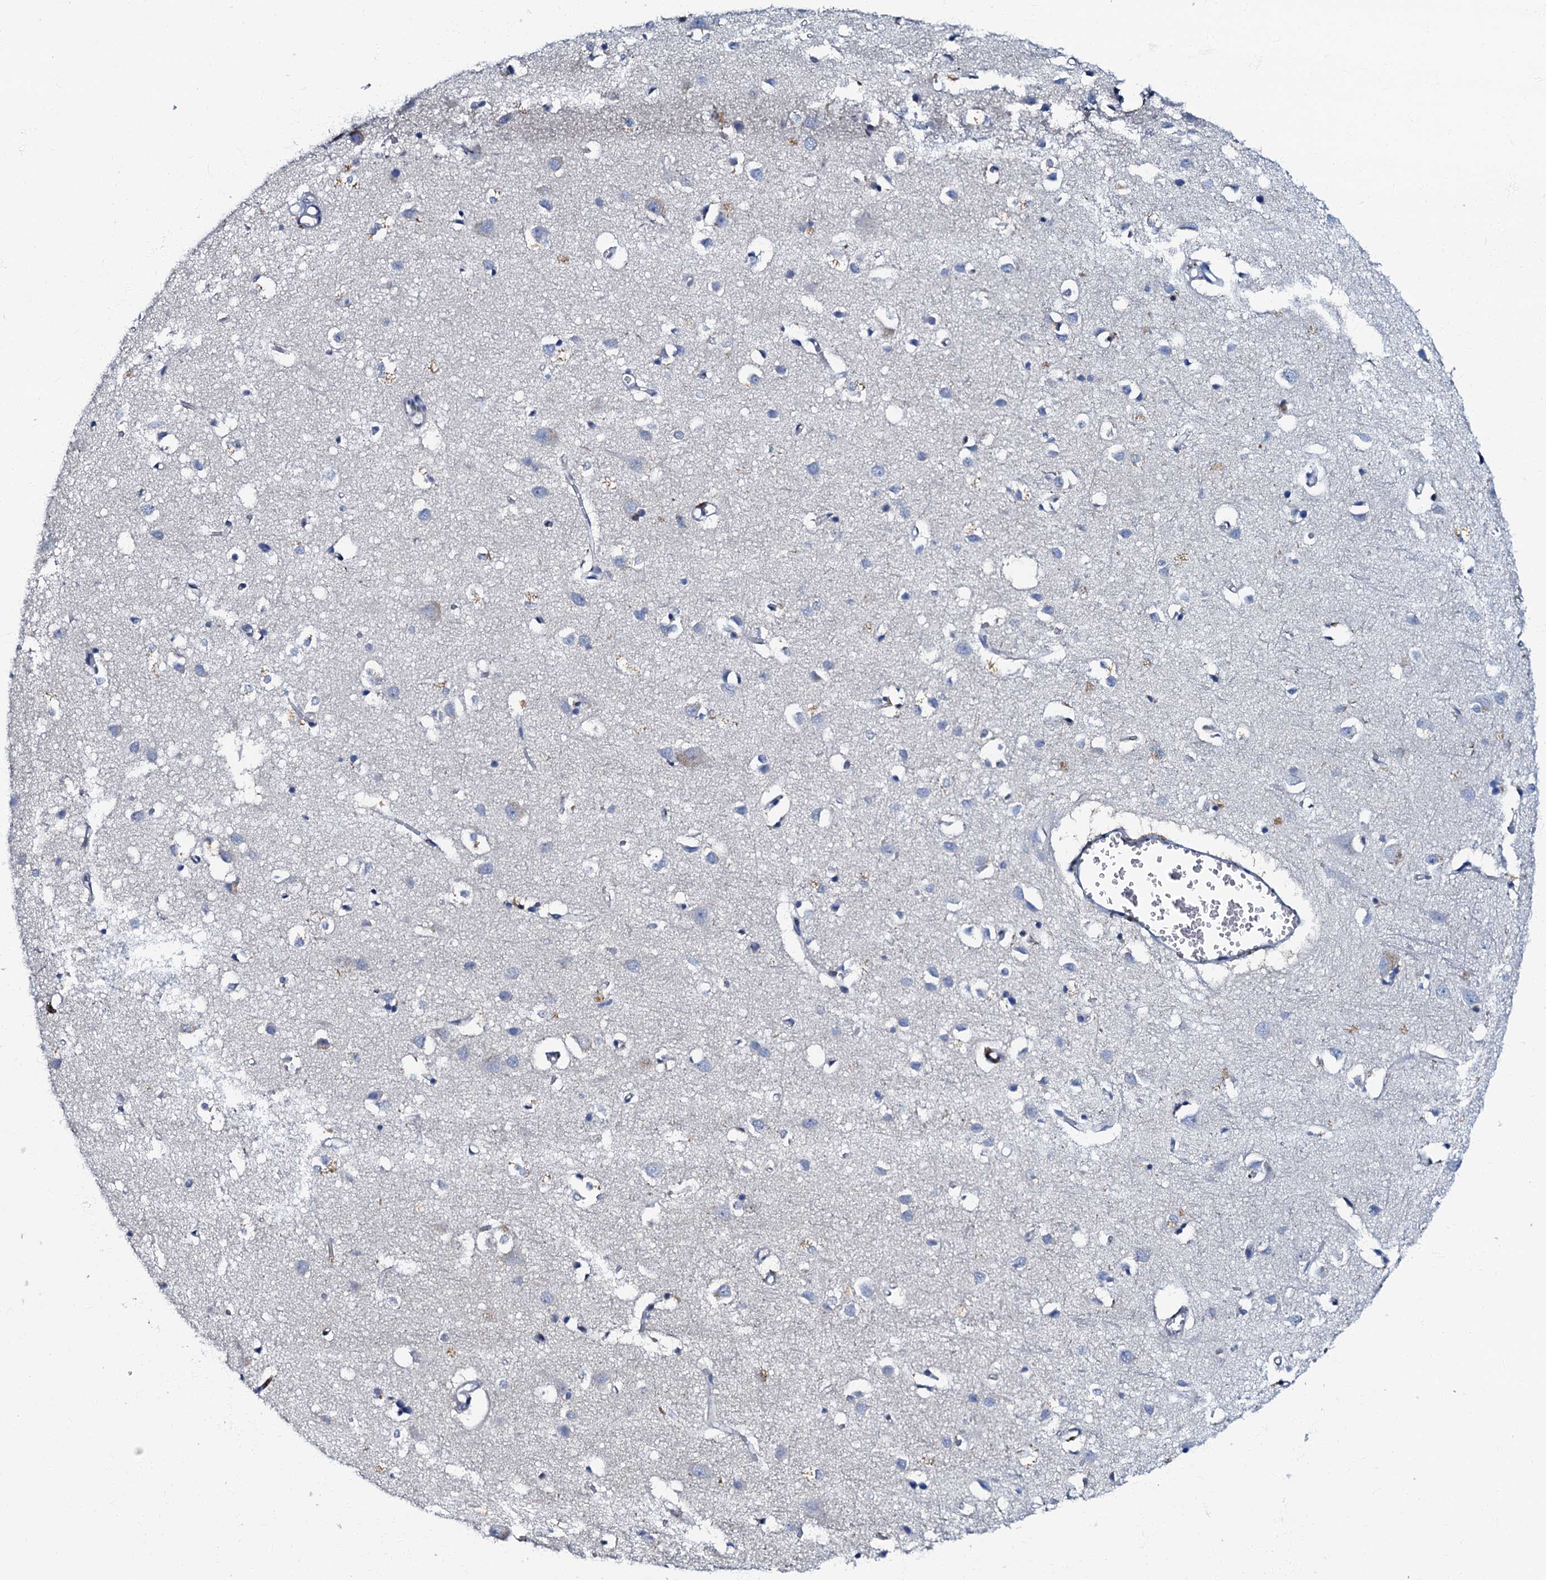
{"staining": {"intensity": "negative", "quantity": "none", "location": "none"}, "tissue": "cerebral cortex", "cell_type": "Endothelial cells", "image_type": "normal", "snomed": [{"axis": "morphology", "description": "Normal tissue, NOS"}, {"axis": "topography", "description": "Cerebral cortex"}], "caption": "DAB immunohistochemical staining of normal human cerebral cortex reveals no significant expression in endothelial cells.", "gene": "MFSD5", "patient": {"sex": "female", "age": 64}}